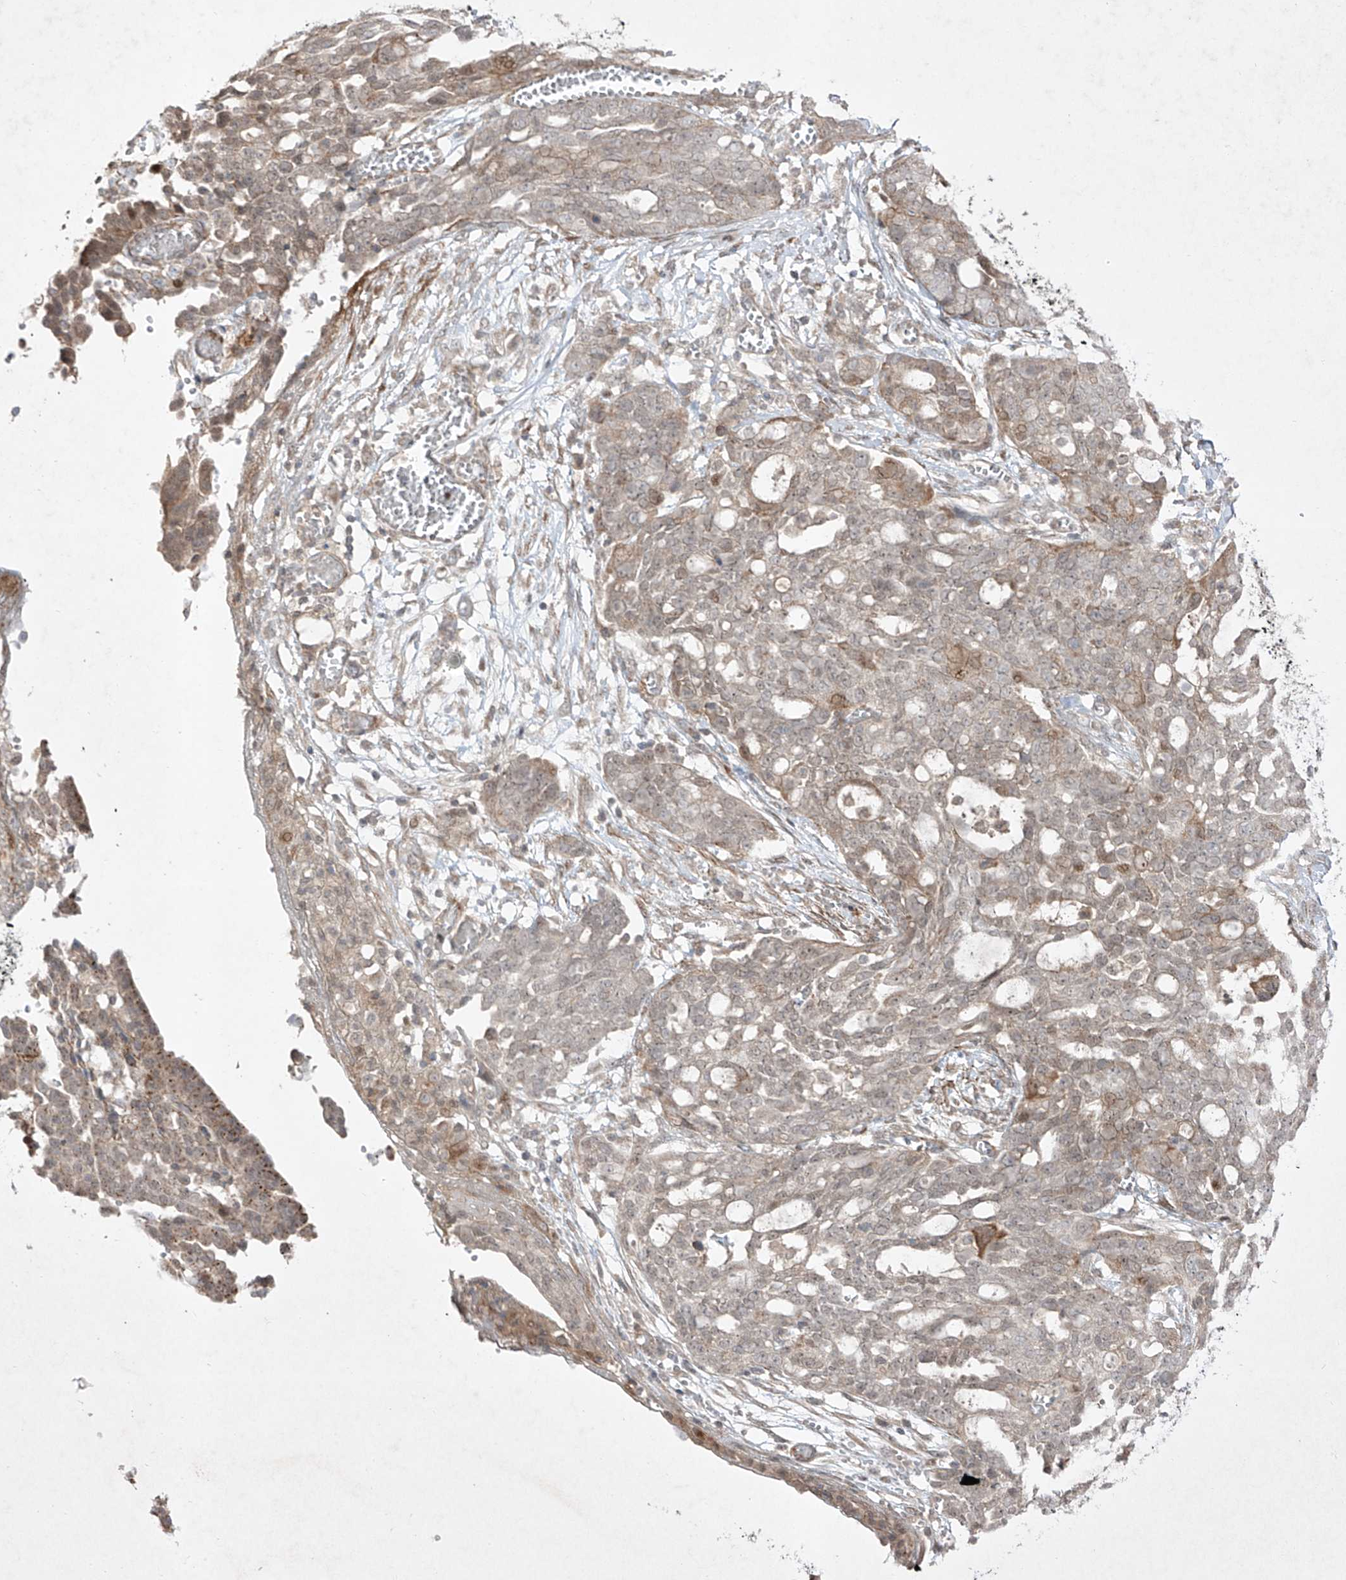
{"staining": {"intensity": "moderate", "quantity": "<25%", "location": "cytoplasmic/membranous"}, "tissue": "ovarian cancer", "cell_type": "Tumor cells", "image_type": "cancer", "snomed": [{"axis": "morphology", "description": "Cystadenocarcinoma, serous, NOS"}, {"axis": "topography", "description": "Soft tissue"}, {"axis": "topography", "description": "Ovary"}], "caption": "Immunohistochemical staining of ovarian cancer (serous cystadenocarcinoma) reveals low levels of moderate cytoplasmic/membranous protein positivity in about <25% of tumor cells.", "gene": "KDM1B", "patient": {"sex": "female", "age": 57}}